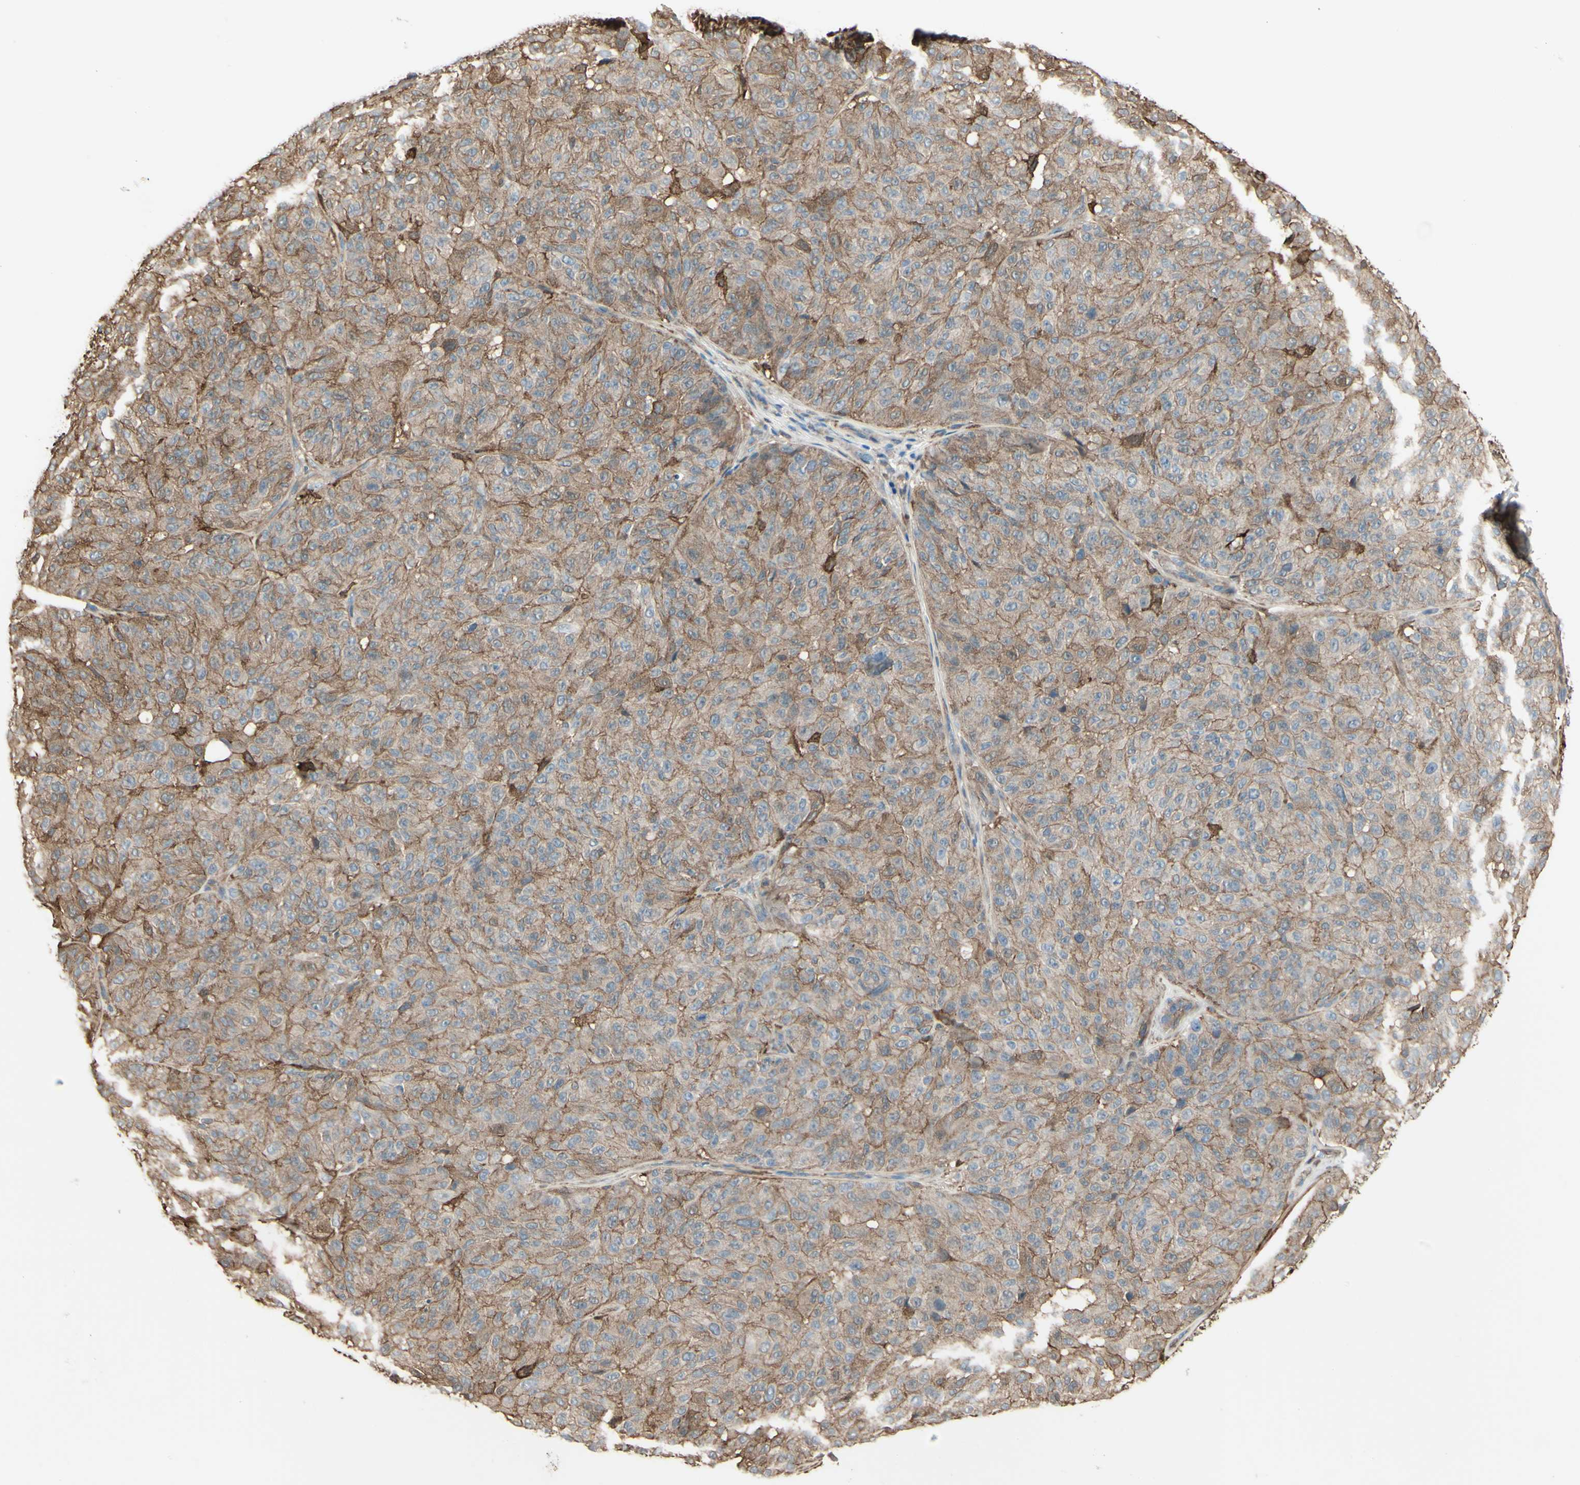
{"staining": {"intensity": "weak", "quantity": "25%-75%", "location": "cytoplasmic/membranous"}, "tissue": "melanoma", "cell_type": "Tumor cells", "image_type": "cancer", "snomed": [{"axis": "morphology", "description": "Malignant melanoma, NOS"}, {"axis": "topography", "description": "Skin"}], "caption": "There is low levels of weak cytoplasmic/membranous positivity in tumor cells of melanoma, as demonstrated by immunohistochemical staining (brown color).", "gene": "GSN", "patient": {"sex": "female", "age": 46}}